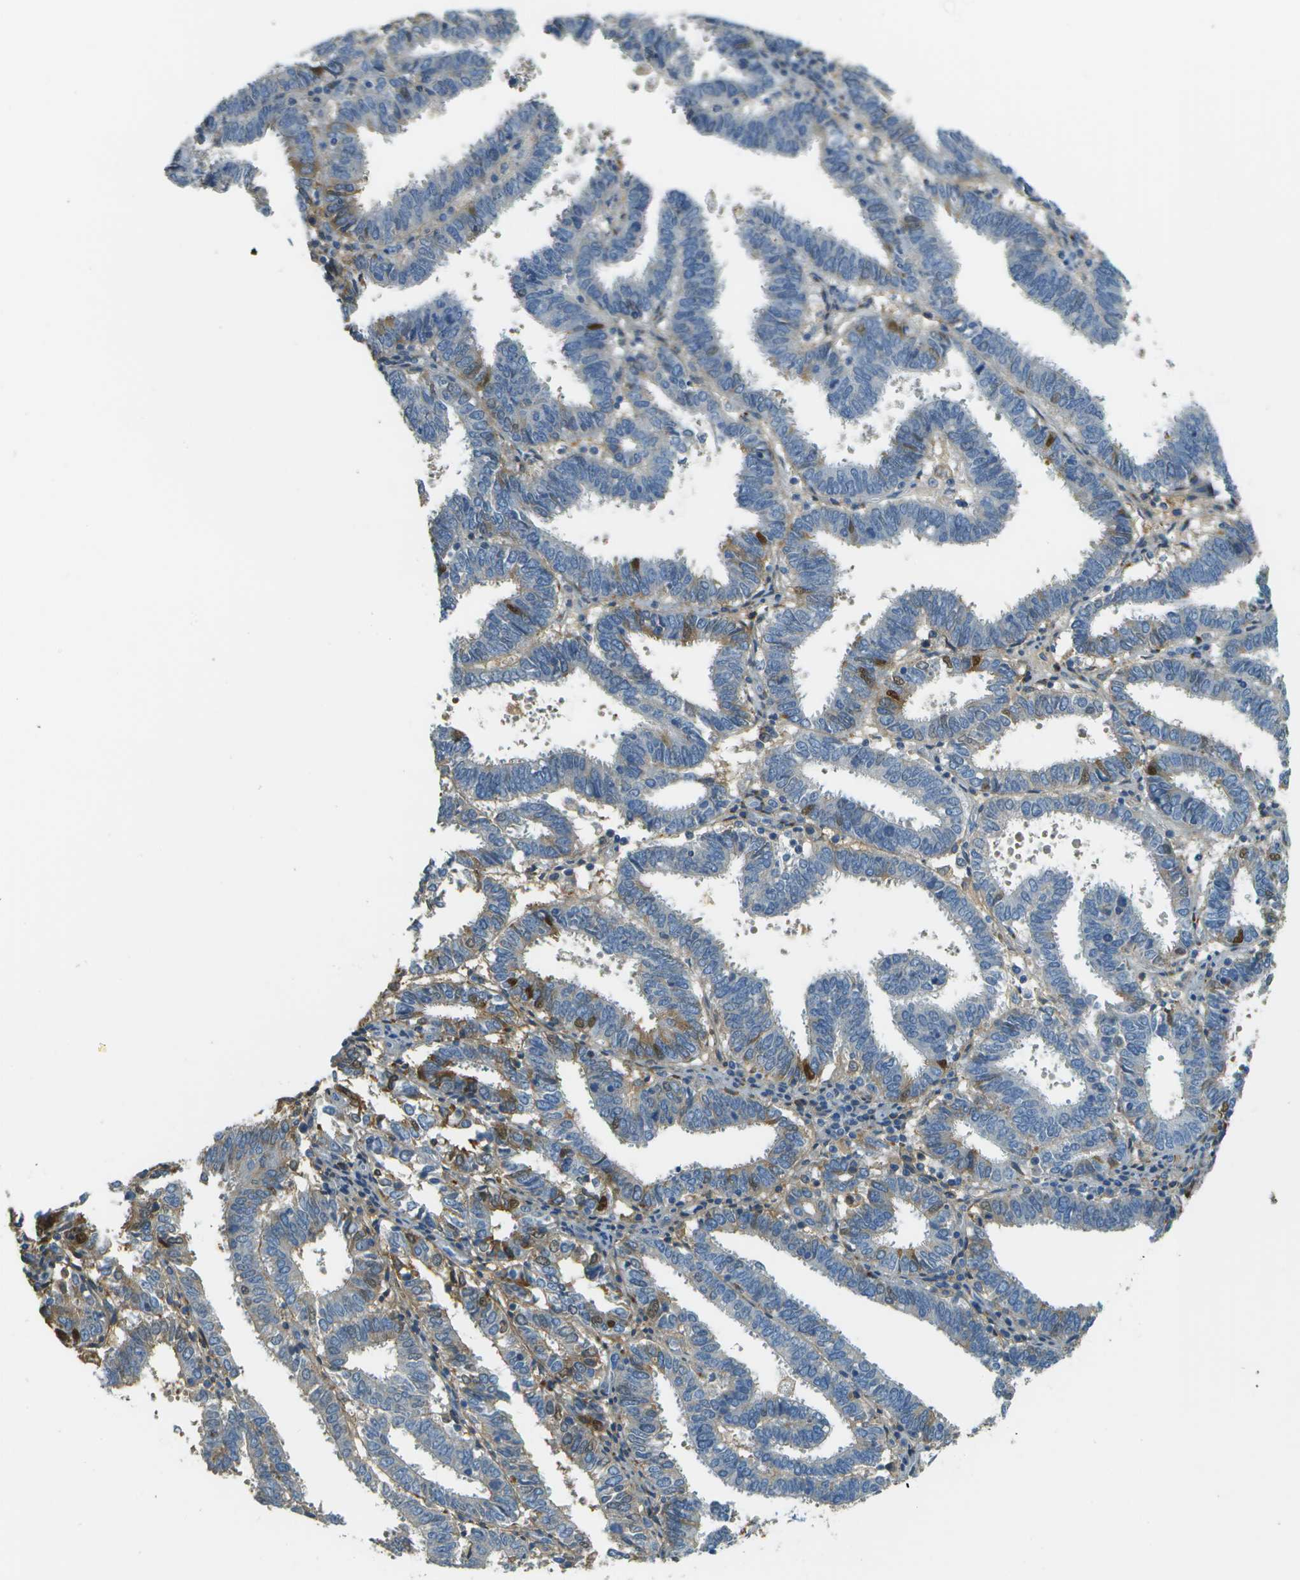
{"staining": {"intensity": "negative", "quantity": "none", "location": "none"}, "tissue": "endometrial cancer", "cell_type": "Tumor cells", "image_type": "cancer", "snomed": [{"axis": "morphology", "description": "Adenocarcinoma, NOS"}, {"axis": "topography", "description": "Uterus"}], "caption": "Tumor cells show no significant staining in endometrial adenocarcinoma.", "gene": "DCN", "patient": {"sex": "female", "age": 83}}